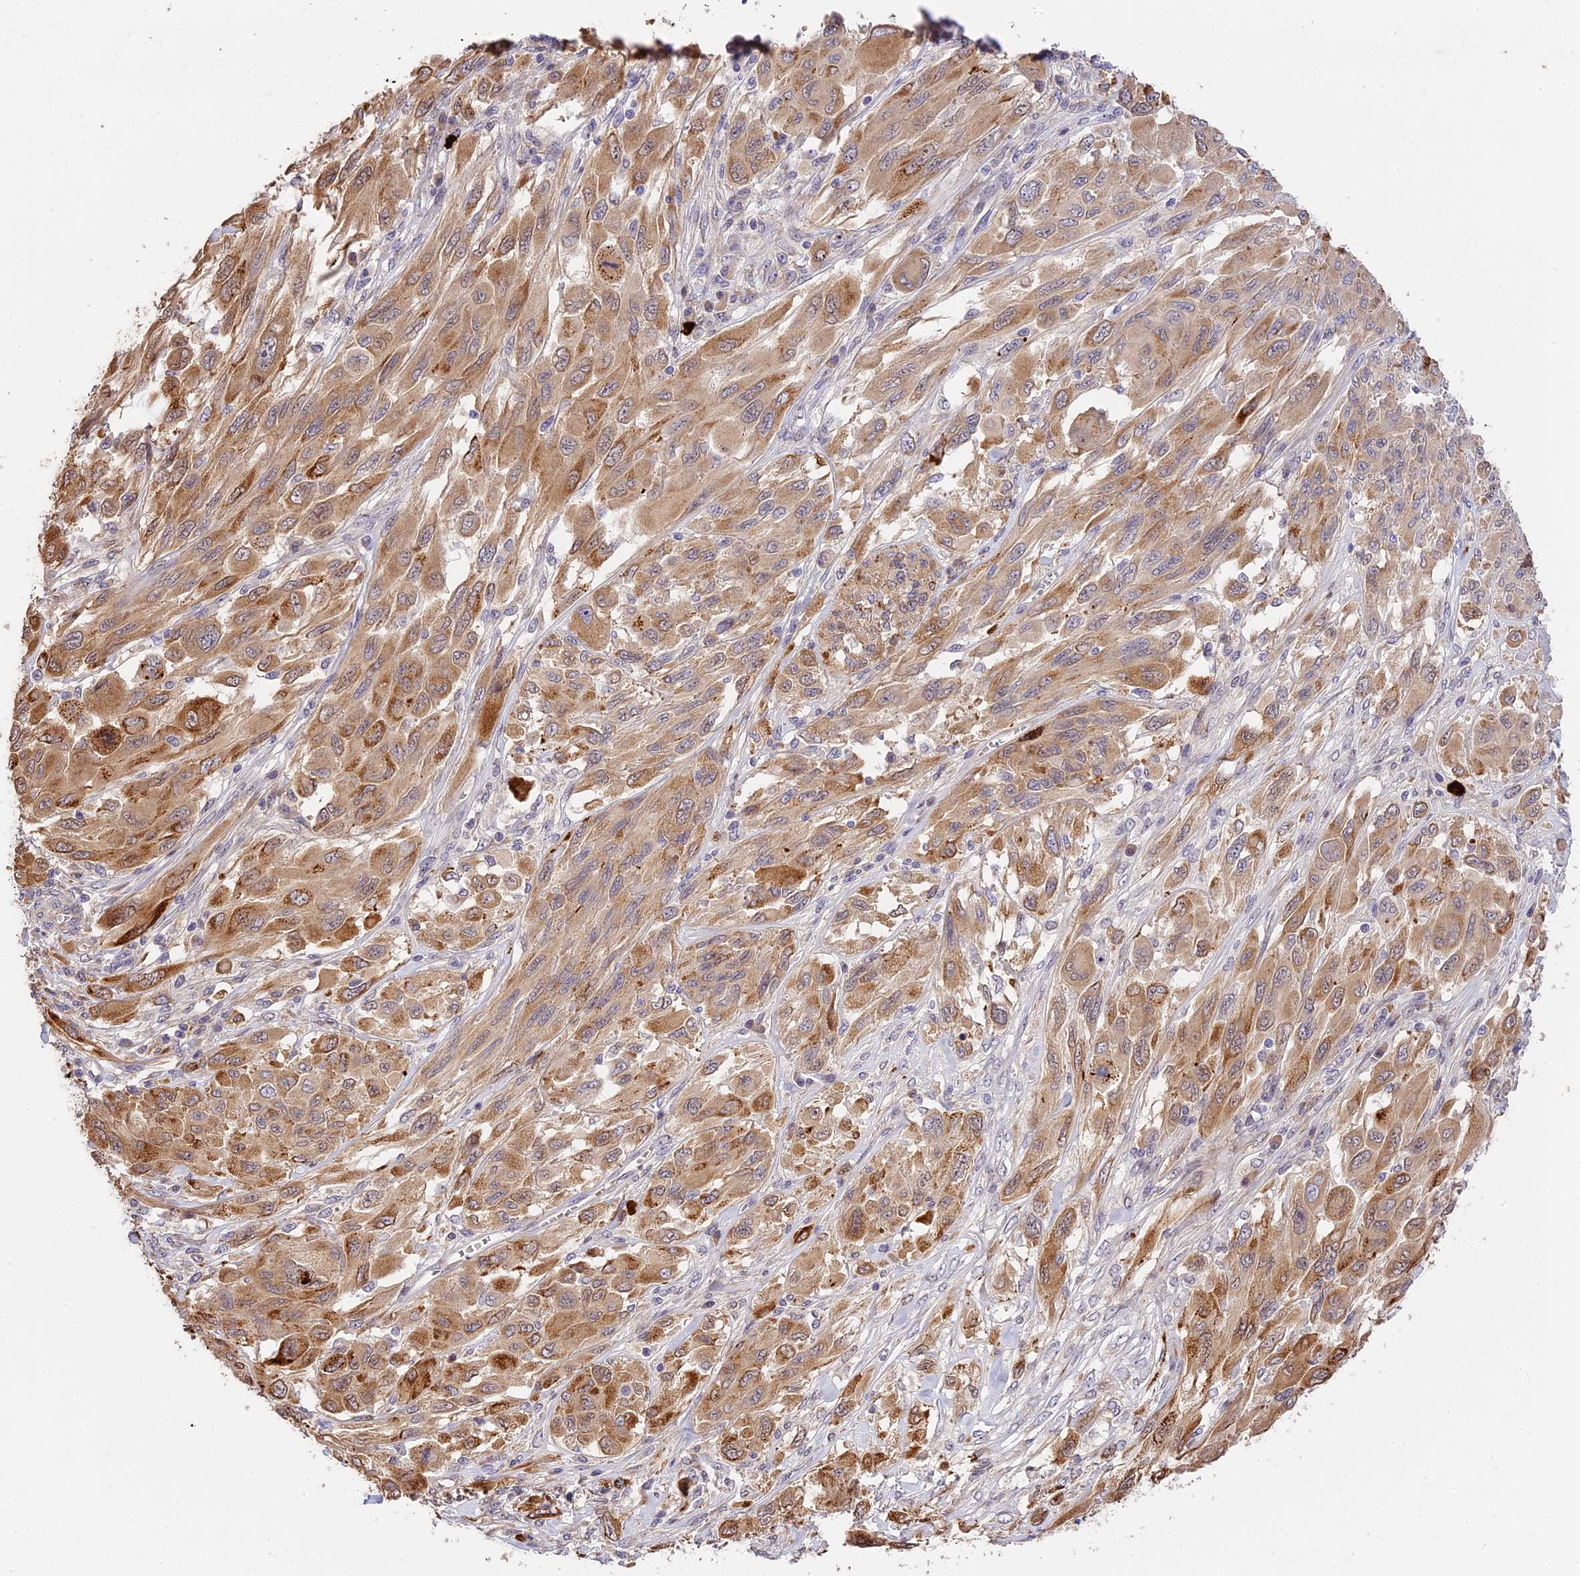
{"staining": {"intensity": "moderate", "quantity": ">75%", "location": "cytoplasmic/membranous"}, "tissue": "melanoma", "cell_type": "Tumor cells", "image_type": "cancer", "snomed": [{"axis": "morphology", "description": "Malignant melanoma, NOS"}, {"axis": "topography", "description": "Skin"}], "caption": "Approximately >75% of tumor cells in melanoma demonstrate moderate cytoplasmic/membranous protein expression as visualized by brown immunohistochemical staining.", "gene": "BSCL2", "patient": {"sex": "female", "age": 91}}